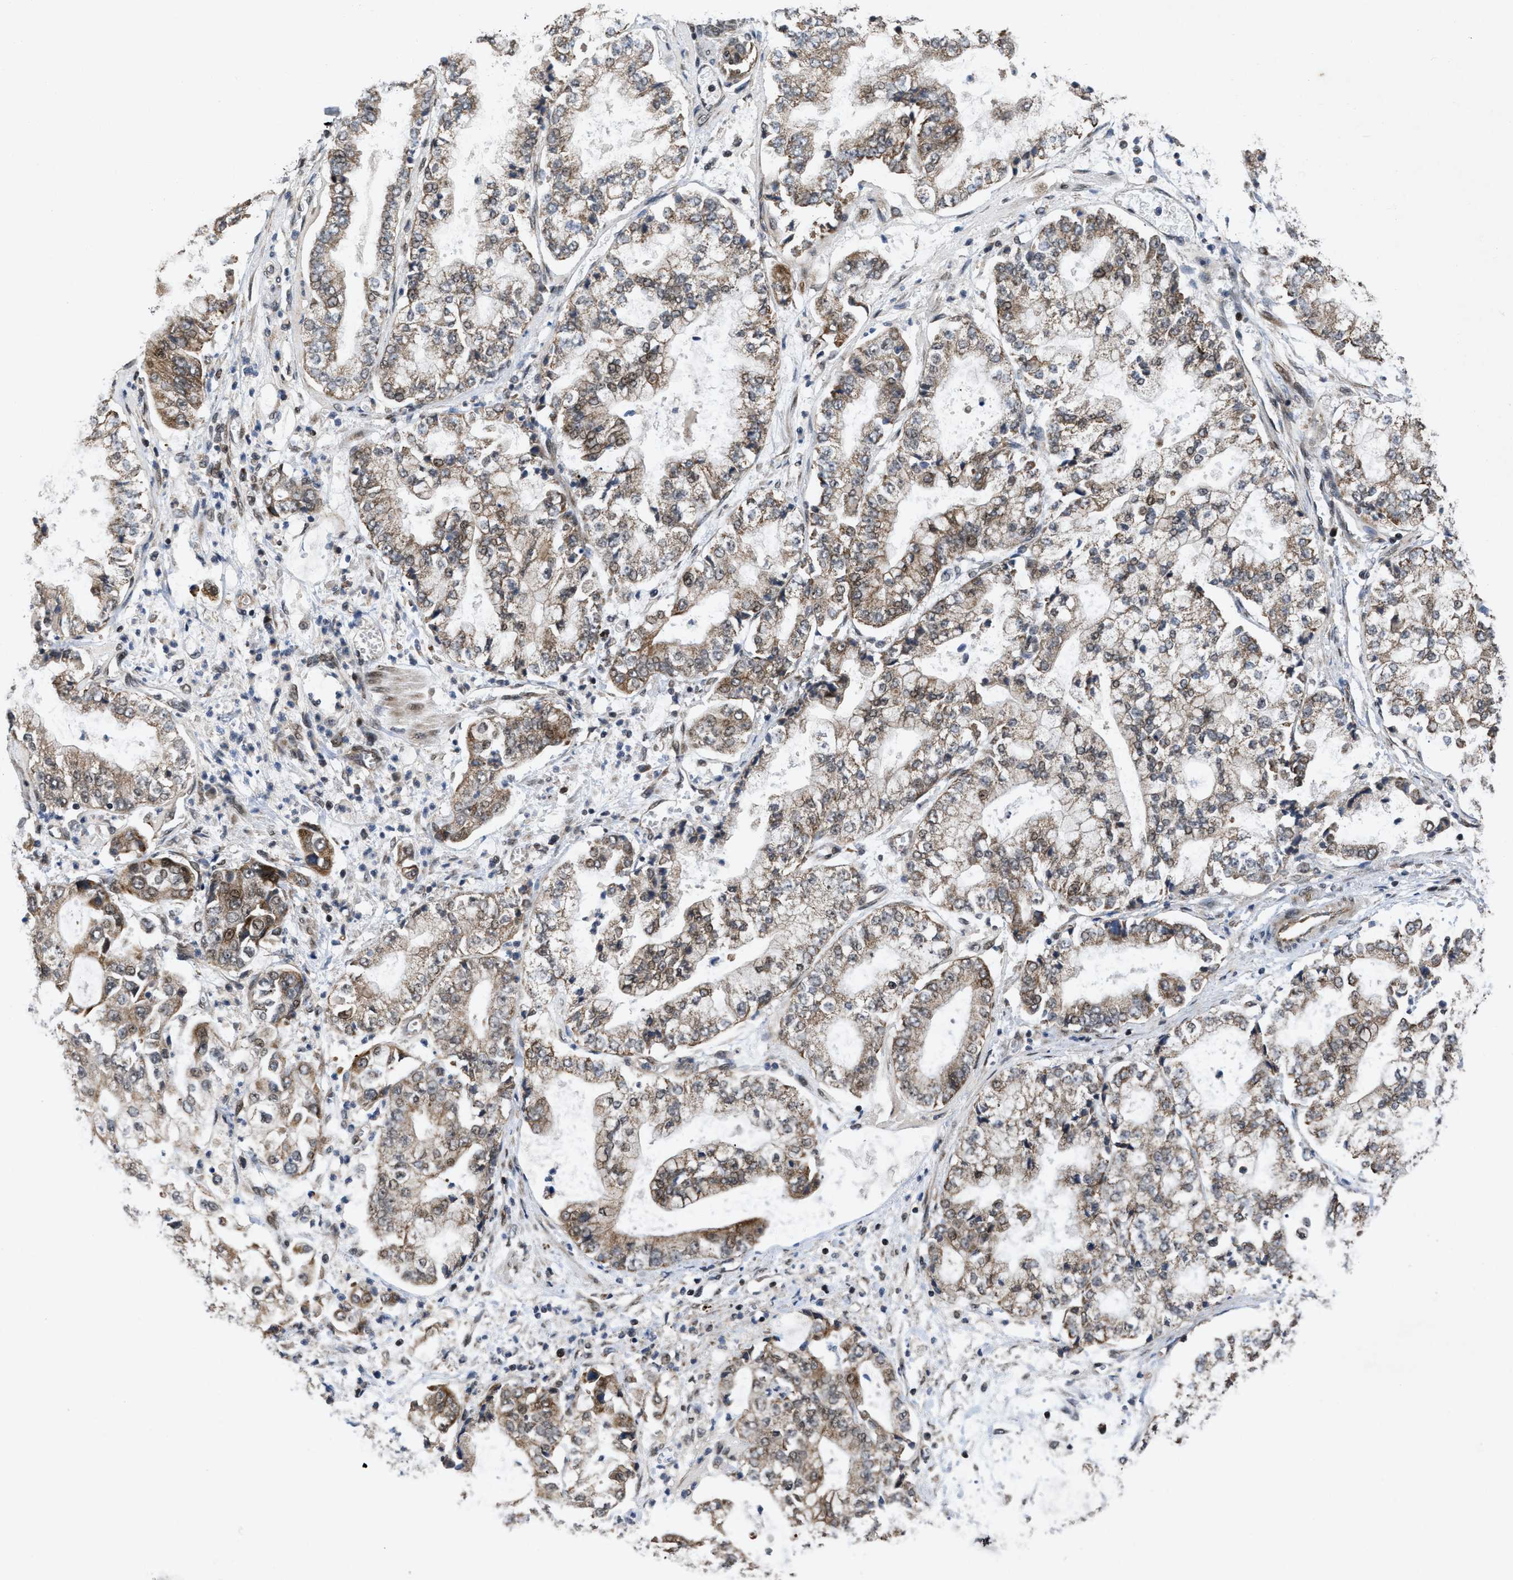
{"staining": {"intensity": "weak", "quantity": ">75%", "location": "cytoplasmic/membranous"}, "tissue": "stomach cancer", "cell_type": "Tumor cells", "image_type": "cancer", "snomed": [{"axis": "morphology", "description": "Adenocarcinoma, NOS"}, {"axis": "topography", "description": "Stomach"}], "caption": "A histopathology image of human stomach adenocarcinoma stained for a protein demonstrates weak cytoplasmic/membranous brown staining in tumor cells.", "gene": "ZNHIT1", "patient": {"sex": "male", "age": 76}}